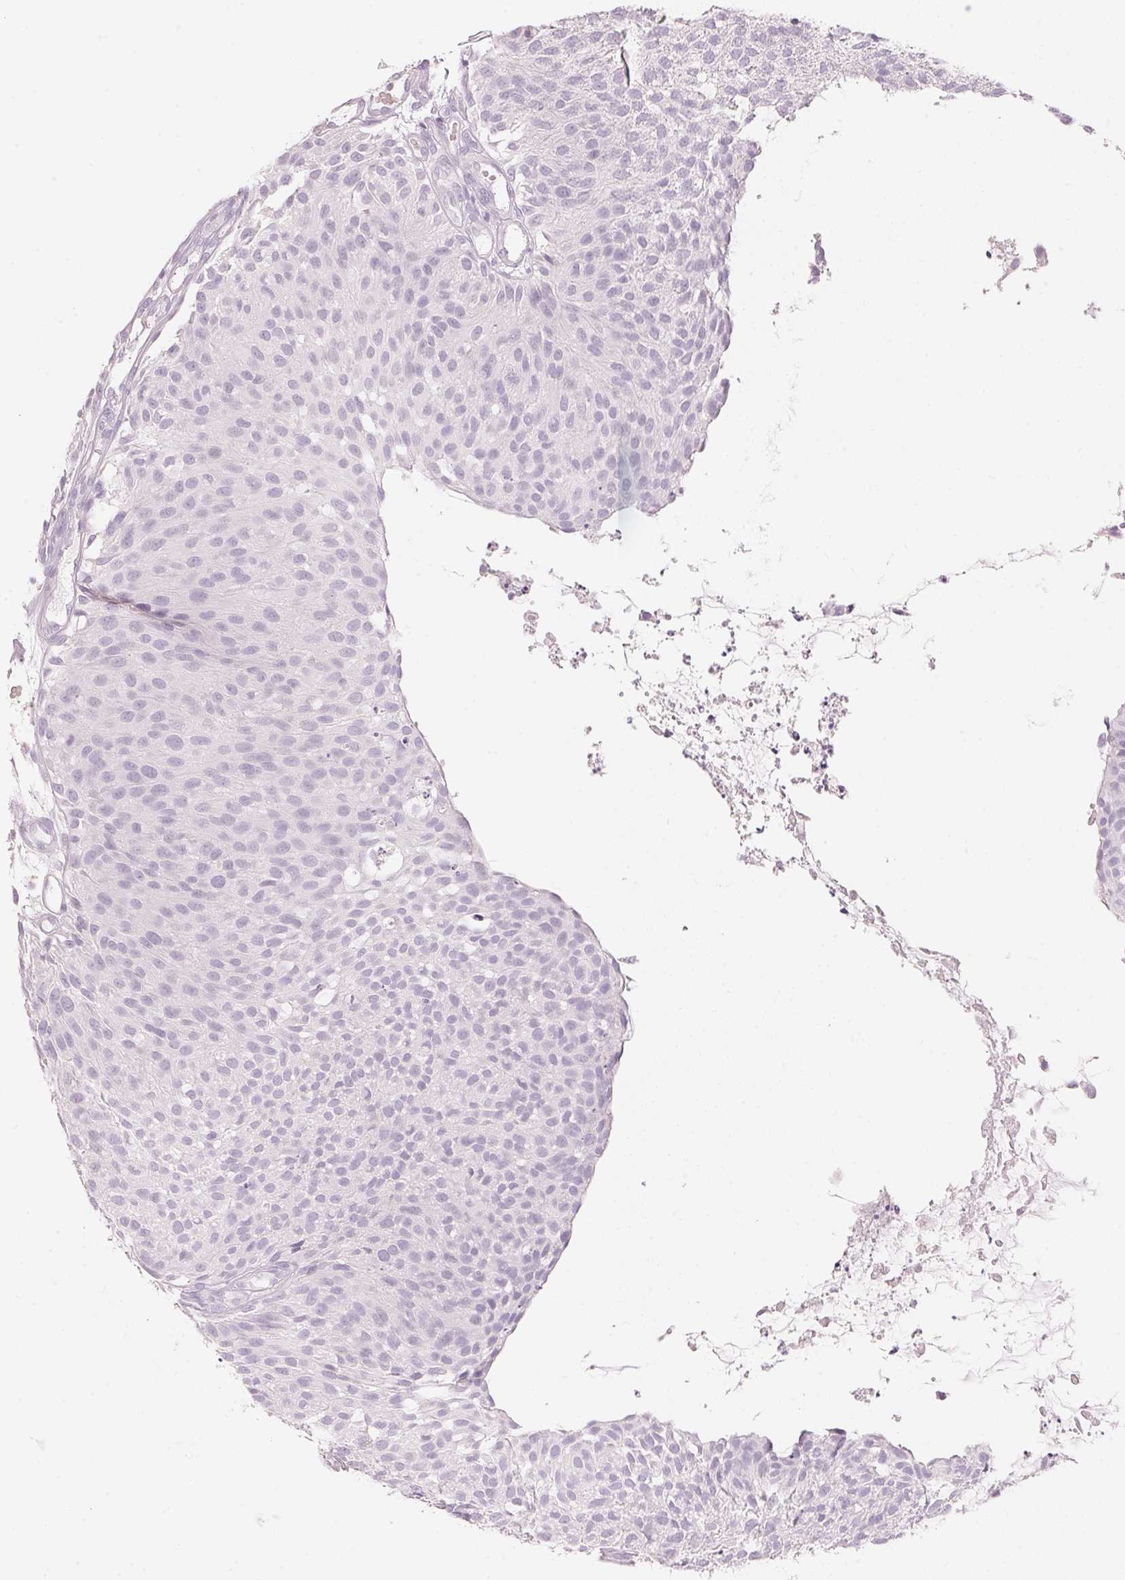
{"staining": {"intensity": "negative", "quantity": "none", "location": "none"}, "tissue": "urothelial cancer", "cell_type": "Tumor cells", "image_type": "cancer", "snomed": [{"axis": "morphology", "description": "Urothelial carcinoma, NOS"}, {"axis": "topography", "description": "Urinary bladder"}], "caption": "Immunohistochemistry histopathology image of neoplastic tissue: human urothelial cancer stained with DAB (3,3'-diaminobenzidine) displays no significant protein positivity in tumor cells. Brightfield microscopy of immunohistochemistry stained with DAB (brown) and hematoxylin (blue), captured at high magnification.", "gene": "HOXB13", "patient": {"sex": "male", "age": 84}}